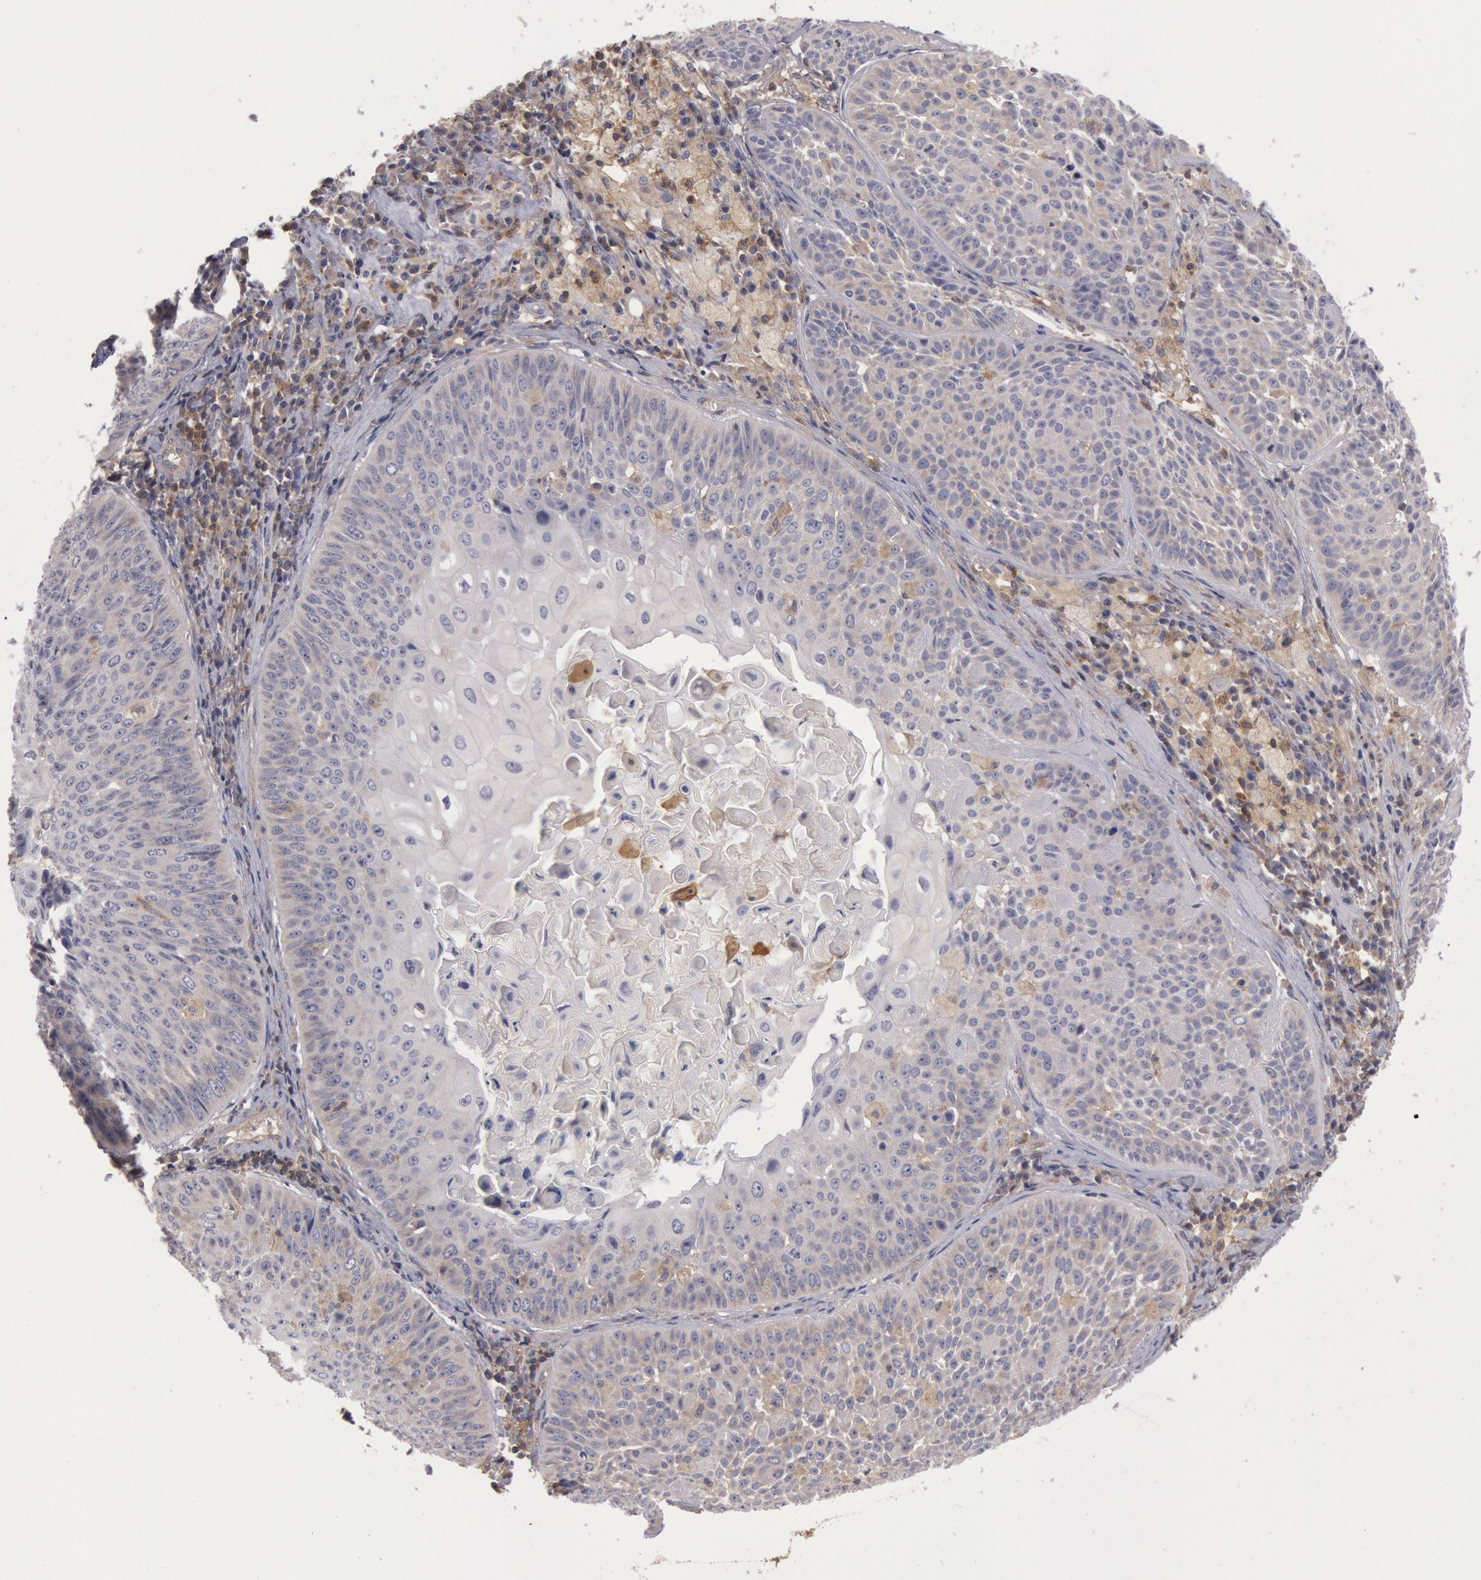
{"staining": {"intensity": "negative", "quantity": "none", "location": "none"}, "tissue": "lung cancer", "cell_type": "Tumor cells", "image_type": "cancer", "snomed": [{"axis": "morphology", "description": "Adenocarcinoma, NOS"}, {"axis": "topography", "description": "Lung"}], "caption": "DAB immunohistochemical staining of human lung cancer exhibits no significant positivity in tumor cells.", "gene": "PIK3R1", "patient": {"sex": "male", "age": 60}}